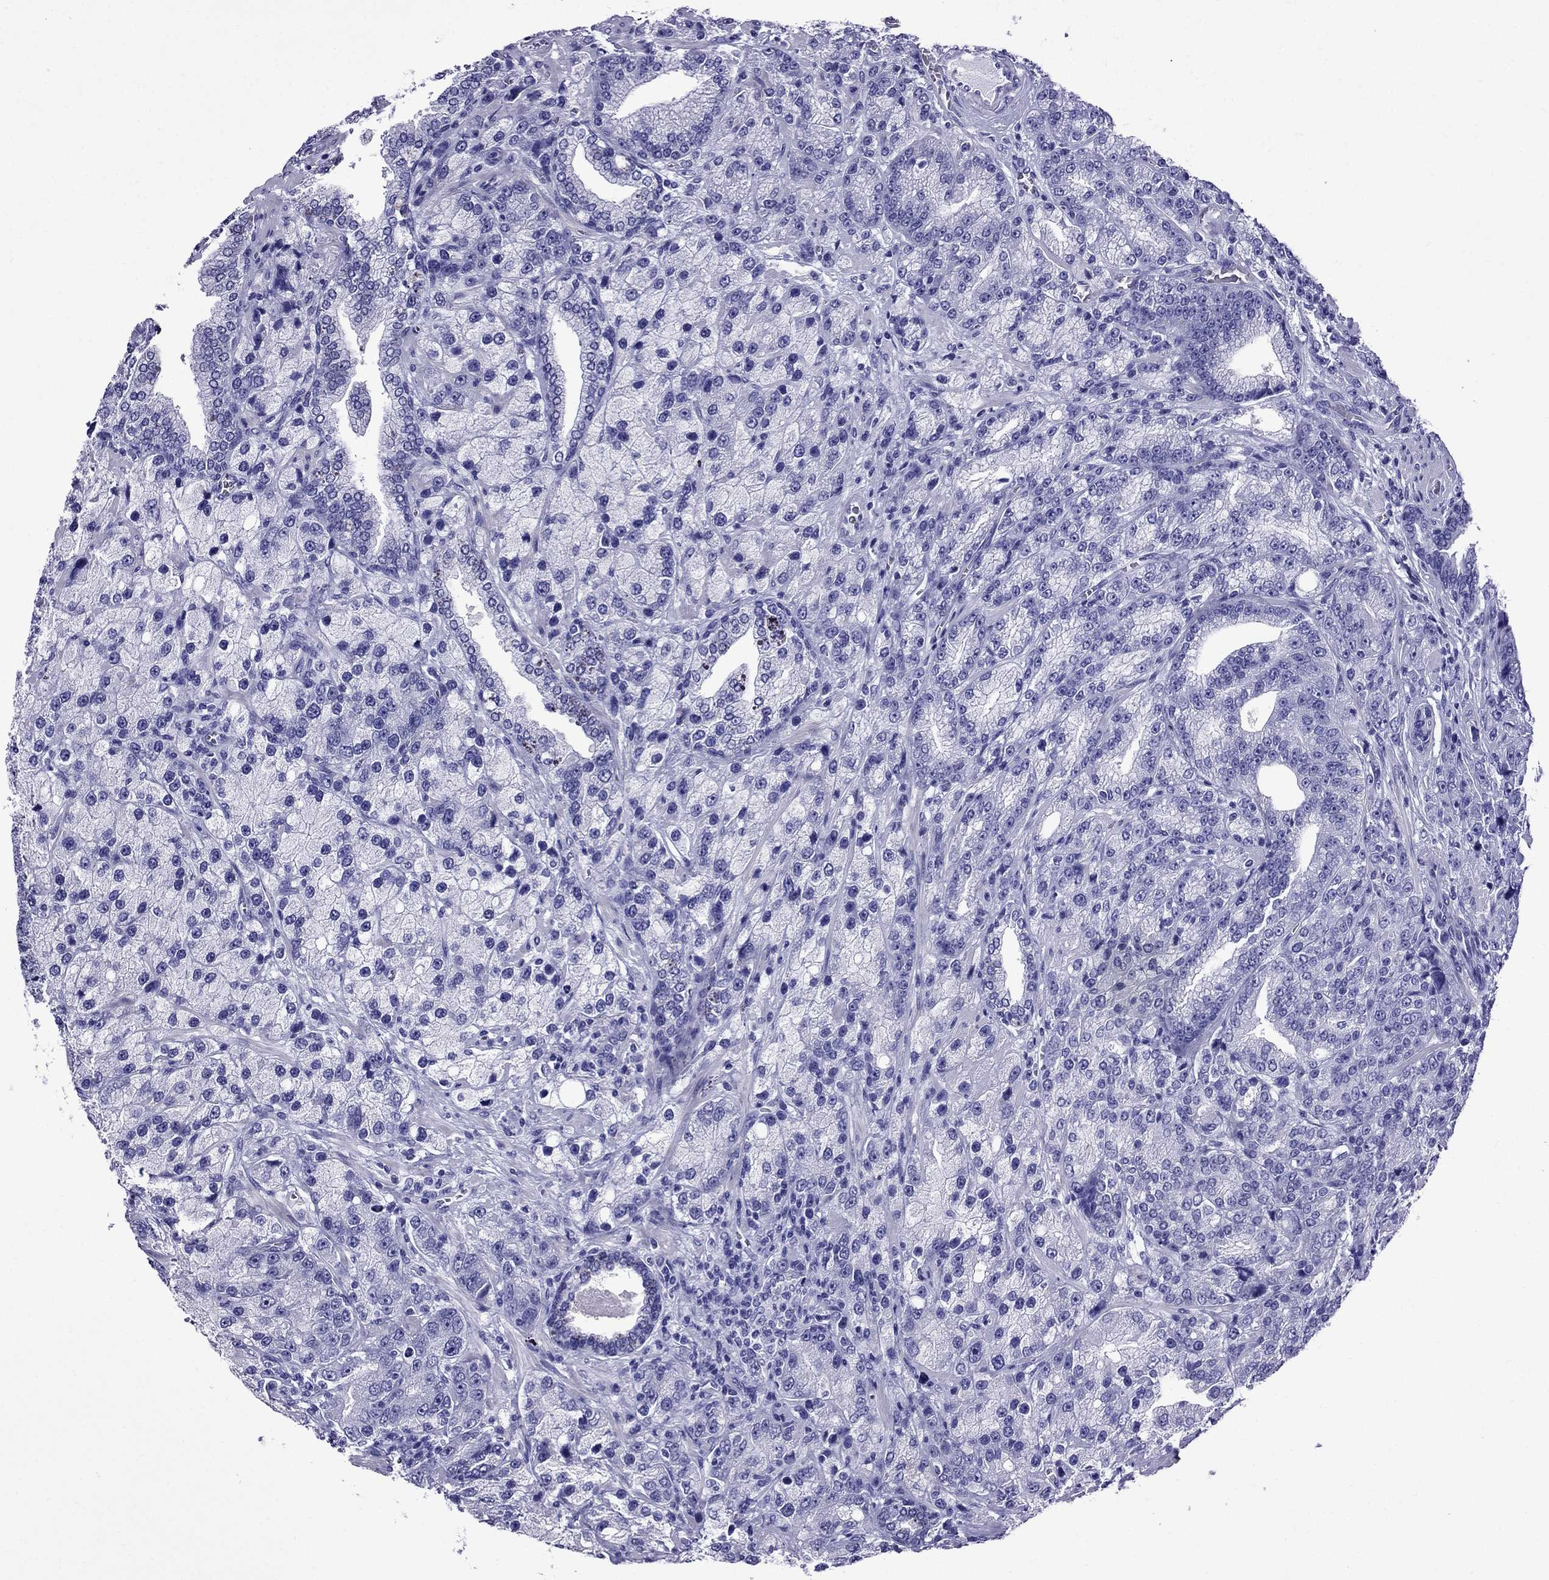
{"staining": {"intensity": "negative", "quantity": "none", "location": "none"}, "tissue": "prostate cancer", "cell_type": "Tumor cells", "image_type": "cancer", "snomed": [{"axis": "morphology", "description": "Adenocarcinoma, NOS"}, {"axis": "topography", "description": "Prostate"}], "caption": "Immunohistochemical staining of prostate cancer (adenocarcinoma) demonstrates no significant positivity in tumor cells.", "gene": "CRYBA1", "patient": {"sex": "male", "age": 63}}